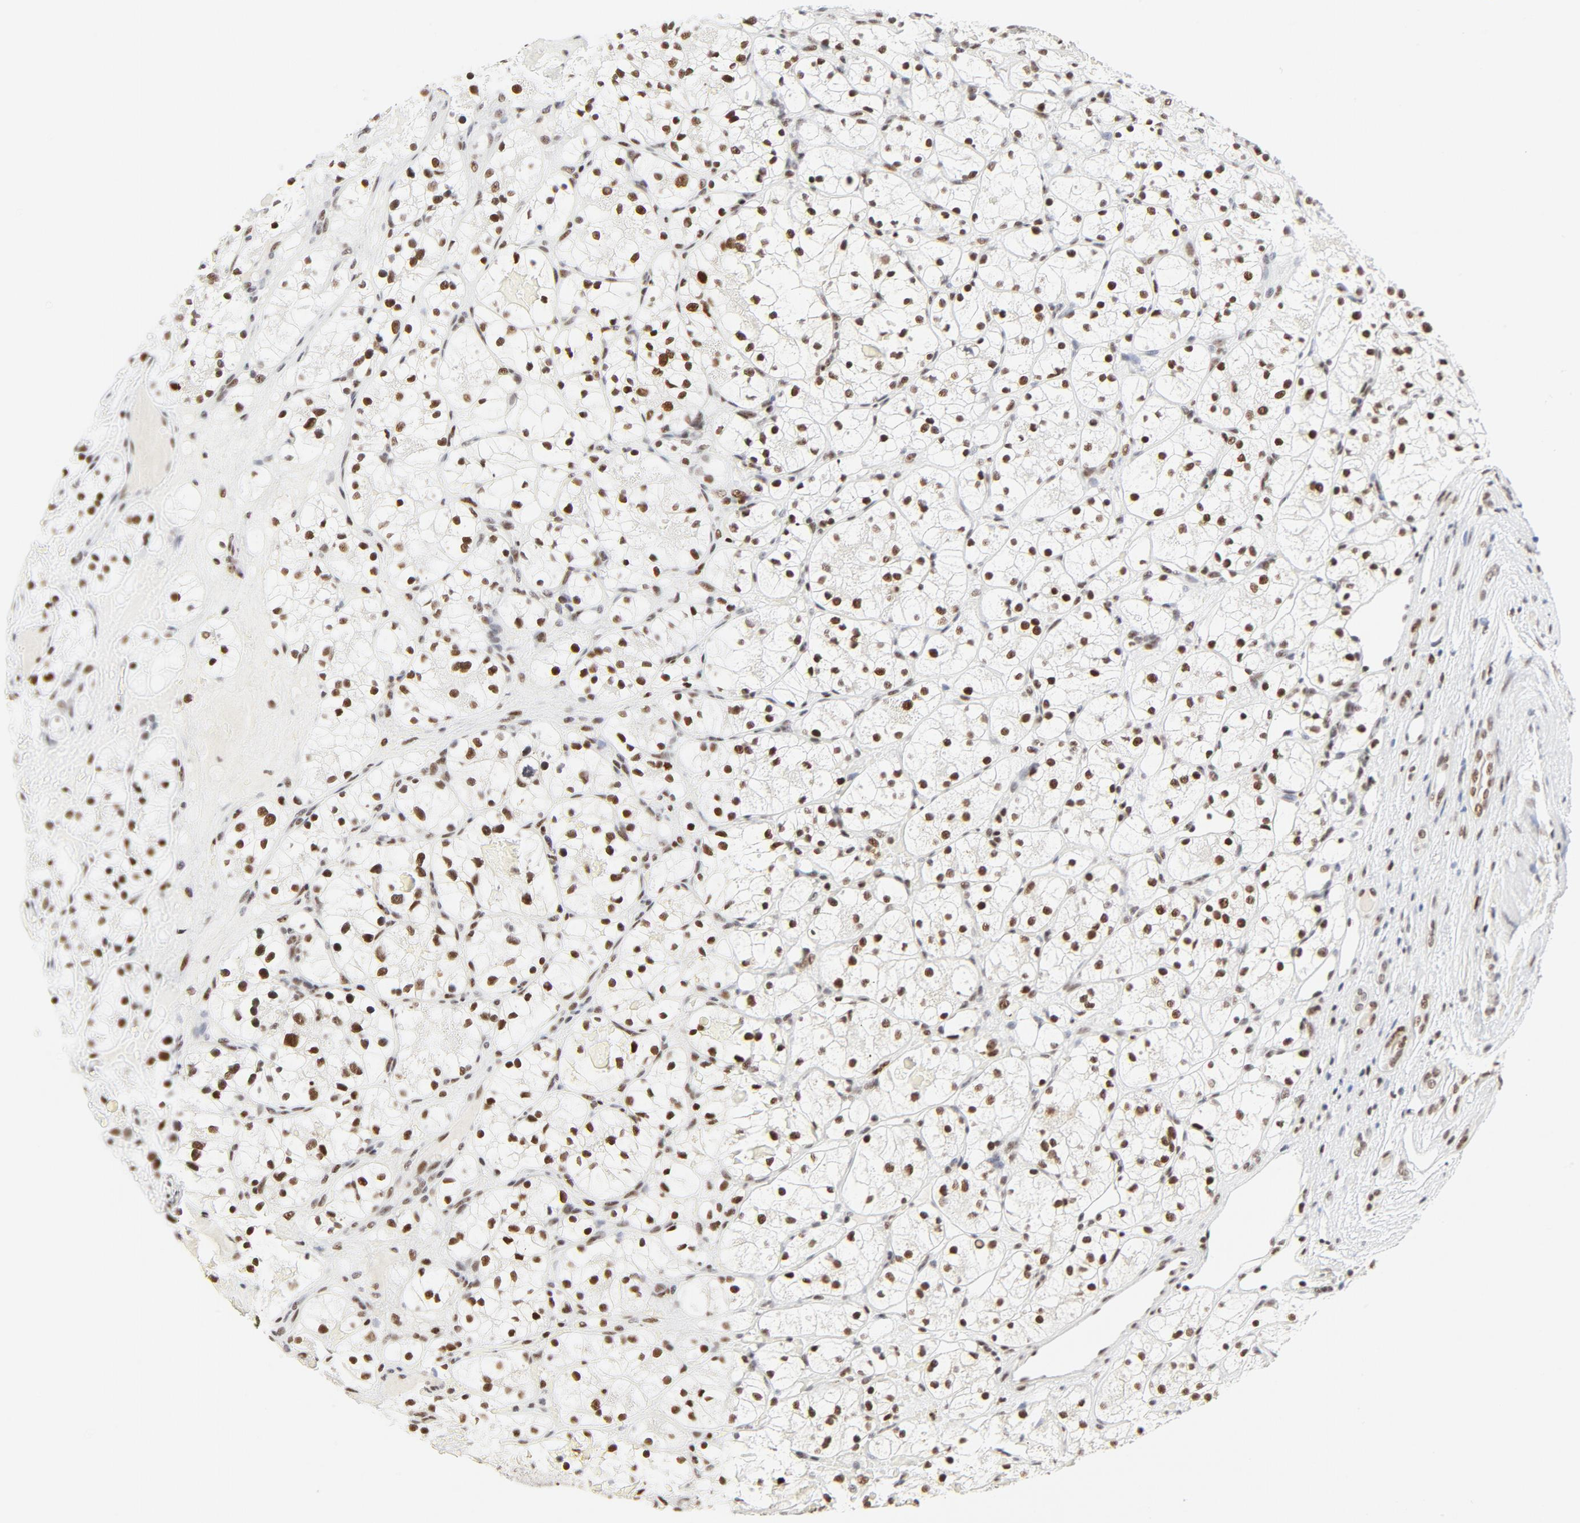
{"staining": {"intensity": "strong", "quantity": ">75%", "location": "nuclear"}, "tissue": "renal cancer", "cell_type": "Tumor cells", "image_type": "cancer", "snomed": [{"axis": "morphology", "description": "Adenocarcinoma, NOS"}, {"axis": "topography", "description": "Kidney"}], "caption": "Adenocarcinoma (renal) stained for a protein exhibits strong nuclear positivity in tumor cells. (IHC, brightfield microscopy, high magnification).", "gene": "GTF2H1", "patient": {"sex": "female", "age": 60}}